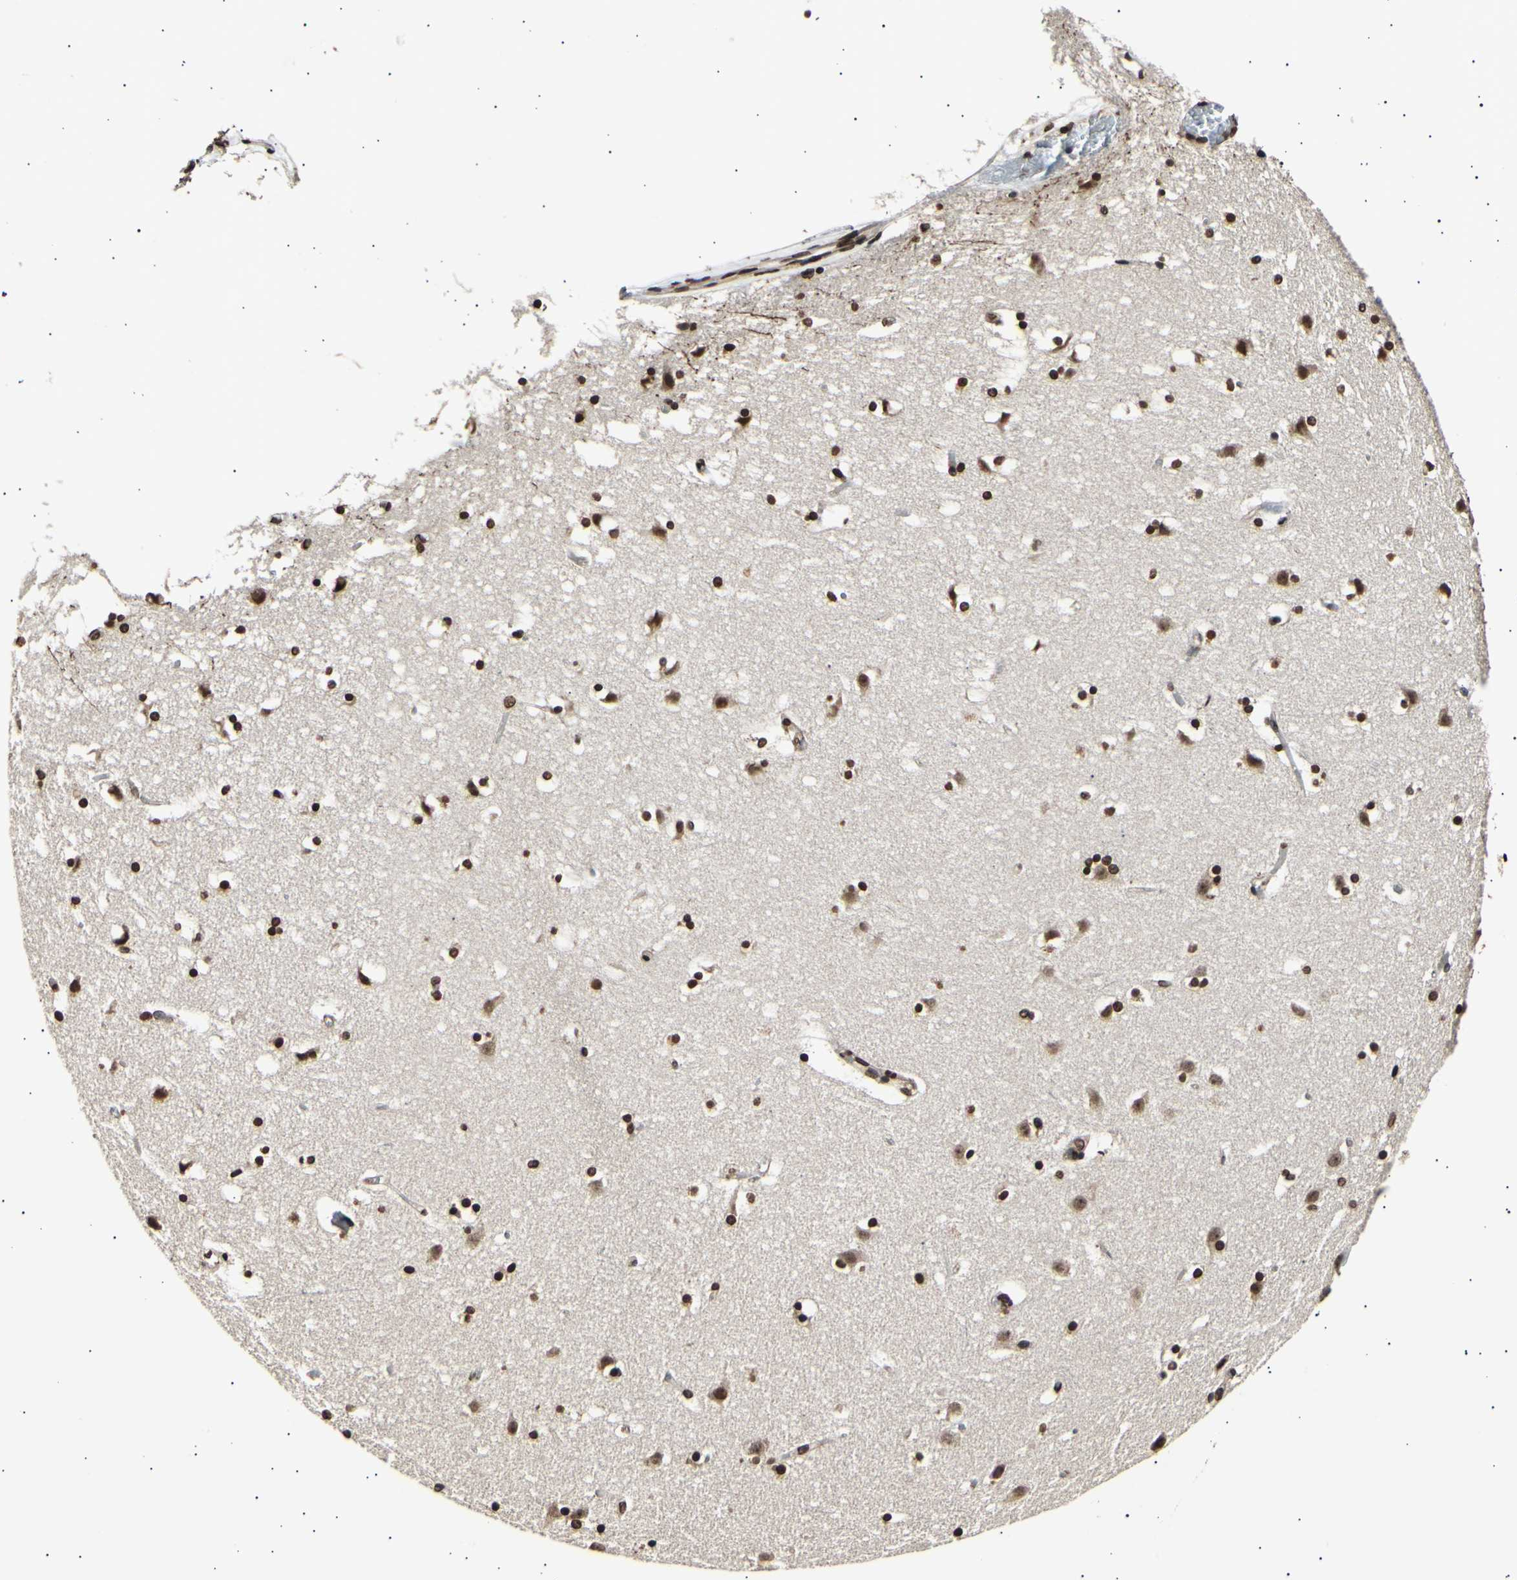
{"staining": {"intensity": "moderate", "quantity": ">75%", "location": "nuclear"}, "tissue": "caudate", "cell_type": "Glial cells", "image_type": "normal", "snomed": [{"axis": "morphology", "description": "Normal tissue, NOS"}, {"axis": "topography", "description": "Lateral ventricle wall"}], "caption": "Protein staining of unremarkable caudate reveals moderate nuclear positivity in approximately >75% of glial cells.", "gene": "ANAPC7", "patient": {"sex": "male", "age": 45}}